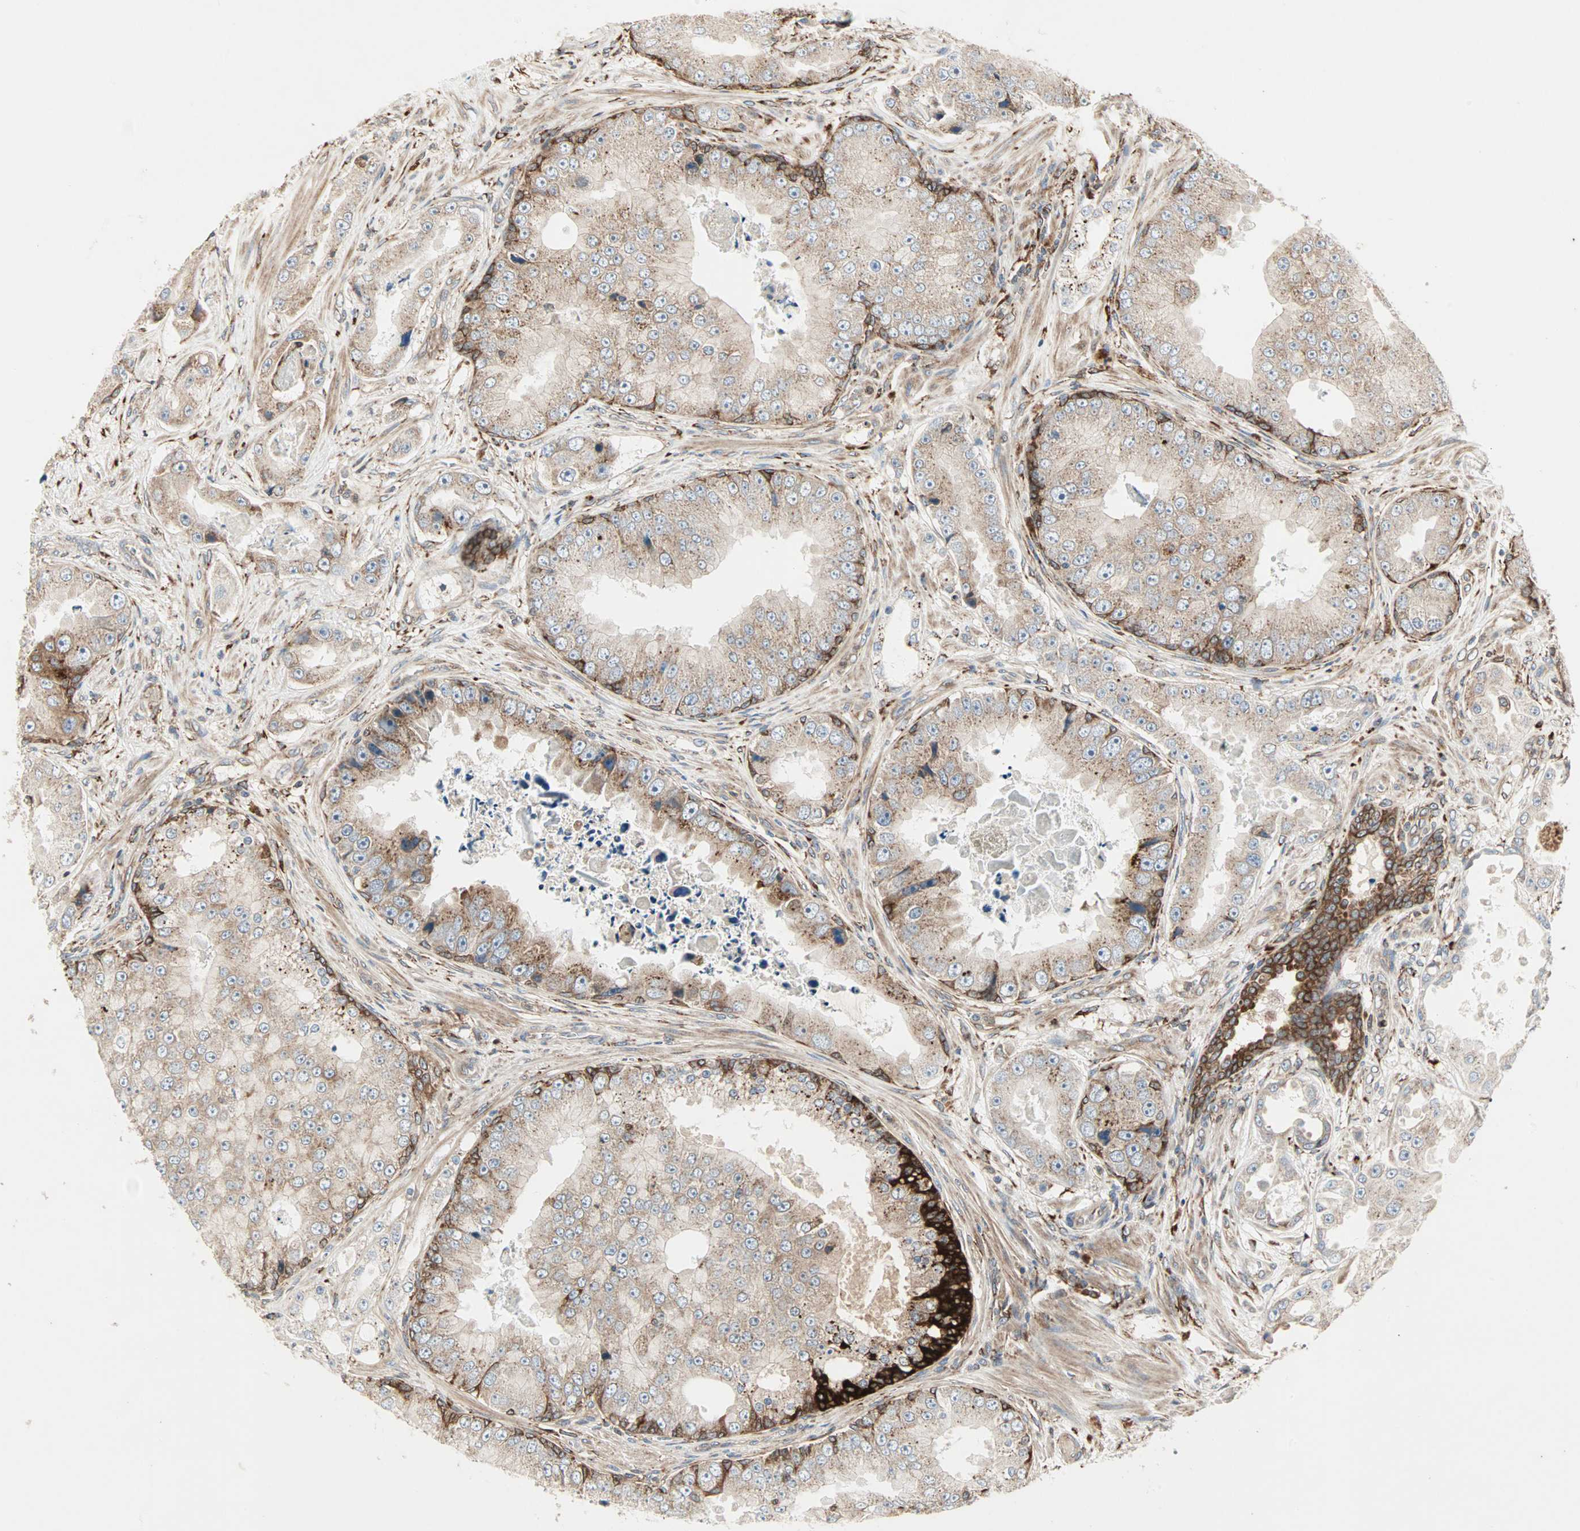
{"staining": {"intensity": "moderate", "quantity": ">75%", "location": "cytoplasmic/membranous"}, "tissue": "prostate cancer", "cell_type": "Tumor cells", "image_type": "cancer", "snomed": [{"axis": "morphology", "description": "Adenocarcinoma, High grade"}, {"axis": "topography", "description": "Prostate"}], "caption": "This photomicrograph reveals immunohistochemistry (IHC) staining of human prostate high-grade adenocarcinoma, with medium moderate cytoplasmic/membranous expression in approximately >75% of tumor cells.", "gene": "H6PD", "patient": {"sex": "male", "age": 73}}